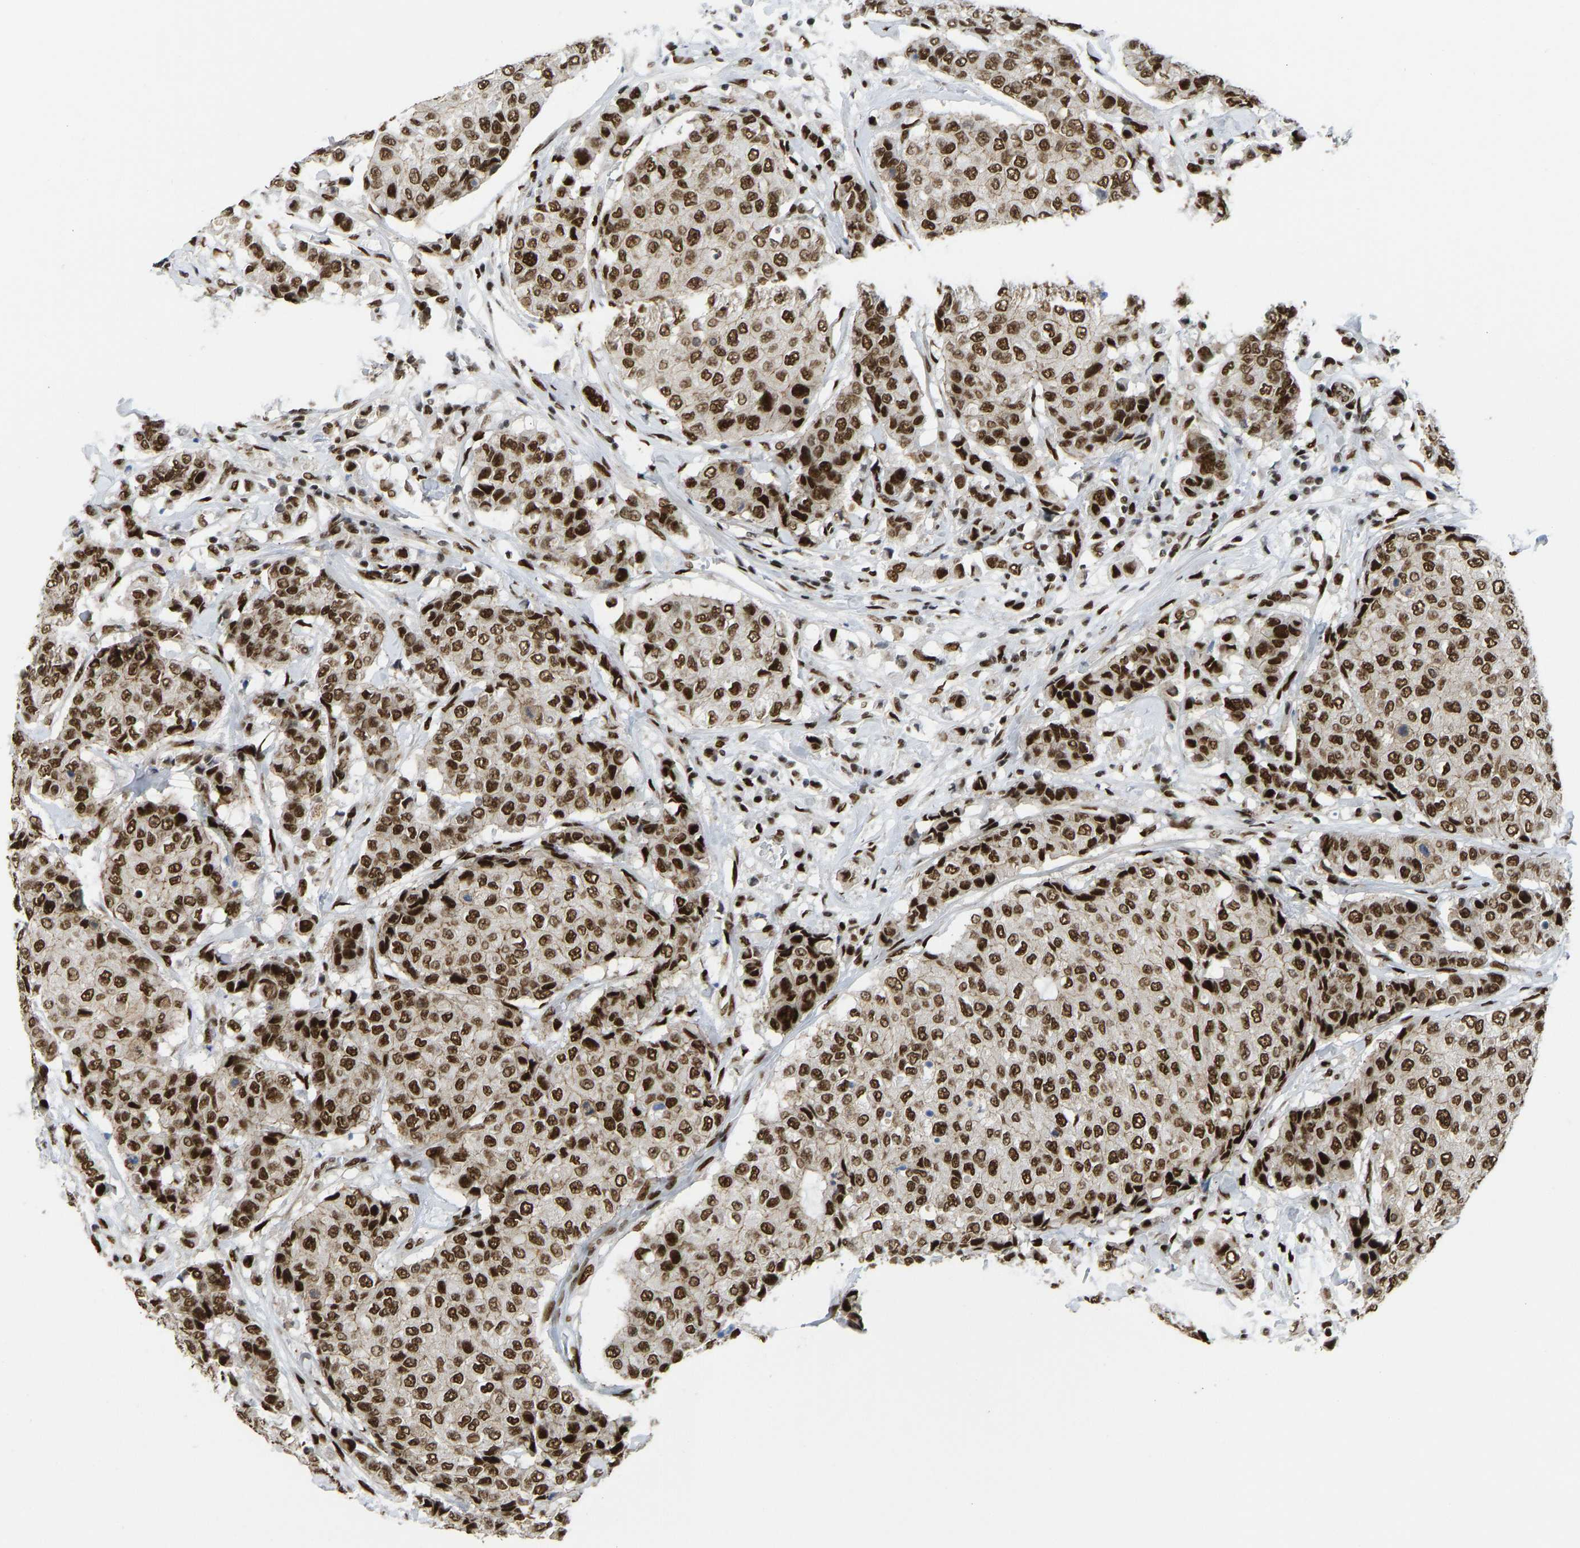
{"staining": {"intensity": "strong", "quantity": ">75%", "location": "nuclear"}, "tissue": "breast cancer", "cell_type": "Tumor cells", "image_type": "cancer", "snomed": [{"axis": "morphology", "description": "Duct carcinoma"}, {"axis": "topography", "description": "Breast"}], "caption": "This is an image of immunohistochemistry staining of breast cancer, which shows strong expression in the nuclear of tumor cells.", "gene": "FOXK1", "patient": {"sex": "female", "age": 27}}